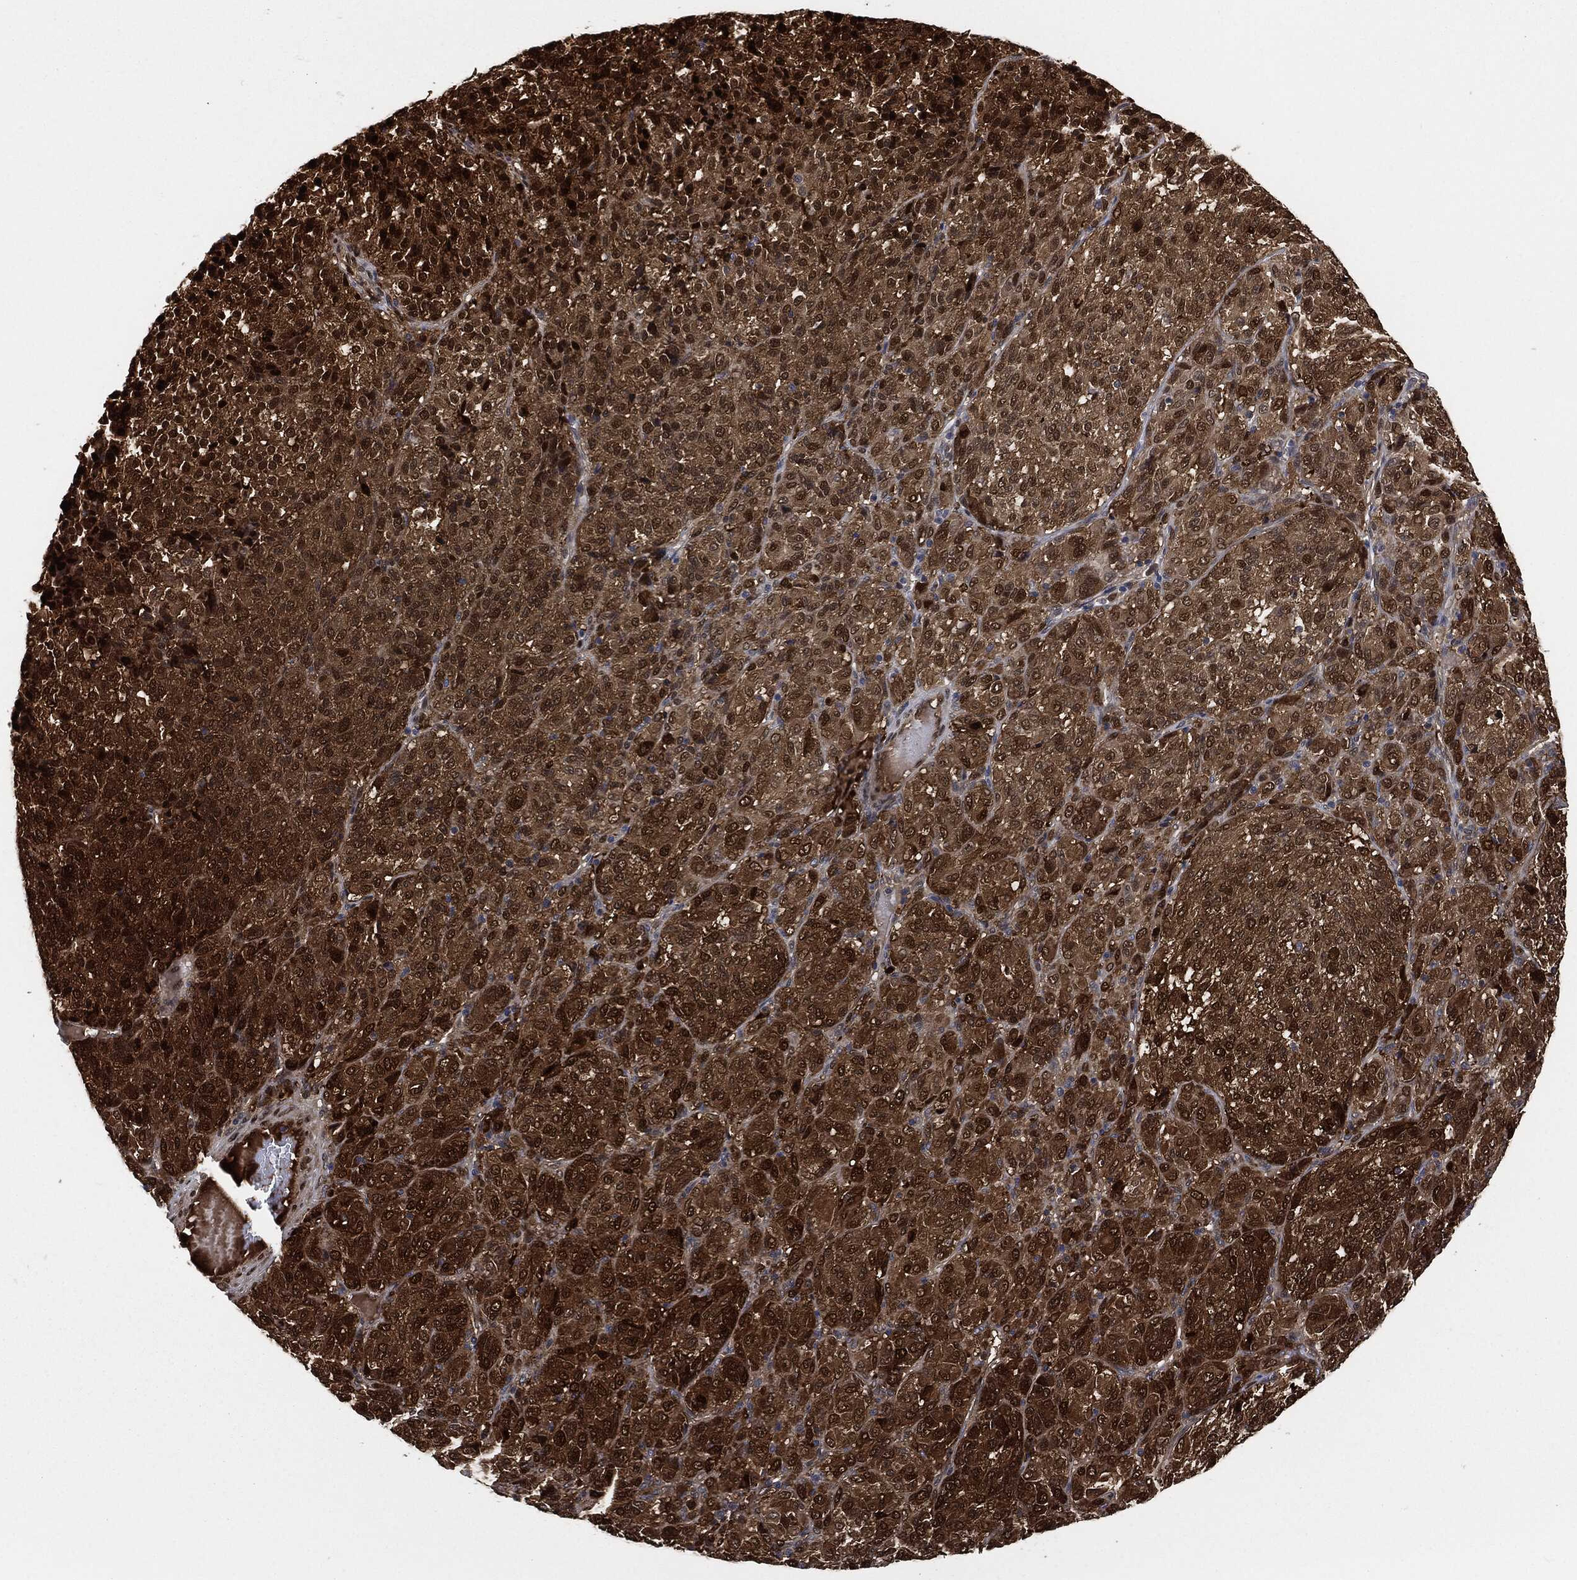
{"staining": {"intensity": "strong", "quantity": "25%-75%", "location": "cytoplasmic/membranous,nuclear"}, "tissue": "melanoma", "cell_type": "Tumor cells", "image_type": "cancer", "snomed": [{"axis": "morphology", "description": "Malignant melanoma, Metastatic site"}, {"axis": "topography", "description": "Brain"}], "caption": "DAB immunohistochemical staining of human malignant melanoma (metastatic site) reveals strong cytoplasmic/membranous and nuclear protein expression in approximately 25%-75% of tumor cells. The staining is performed using DAB (3,3'-diaminobenzidine) brown chromogen to label protein expression. The nuclei are counter-stained blue using hematoxylin.", "gene": "DCTN1", "patient": {"sex": "female", "age": 56}}